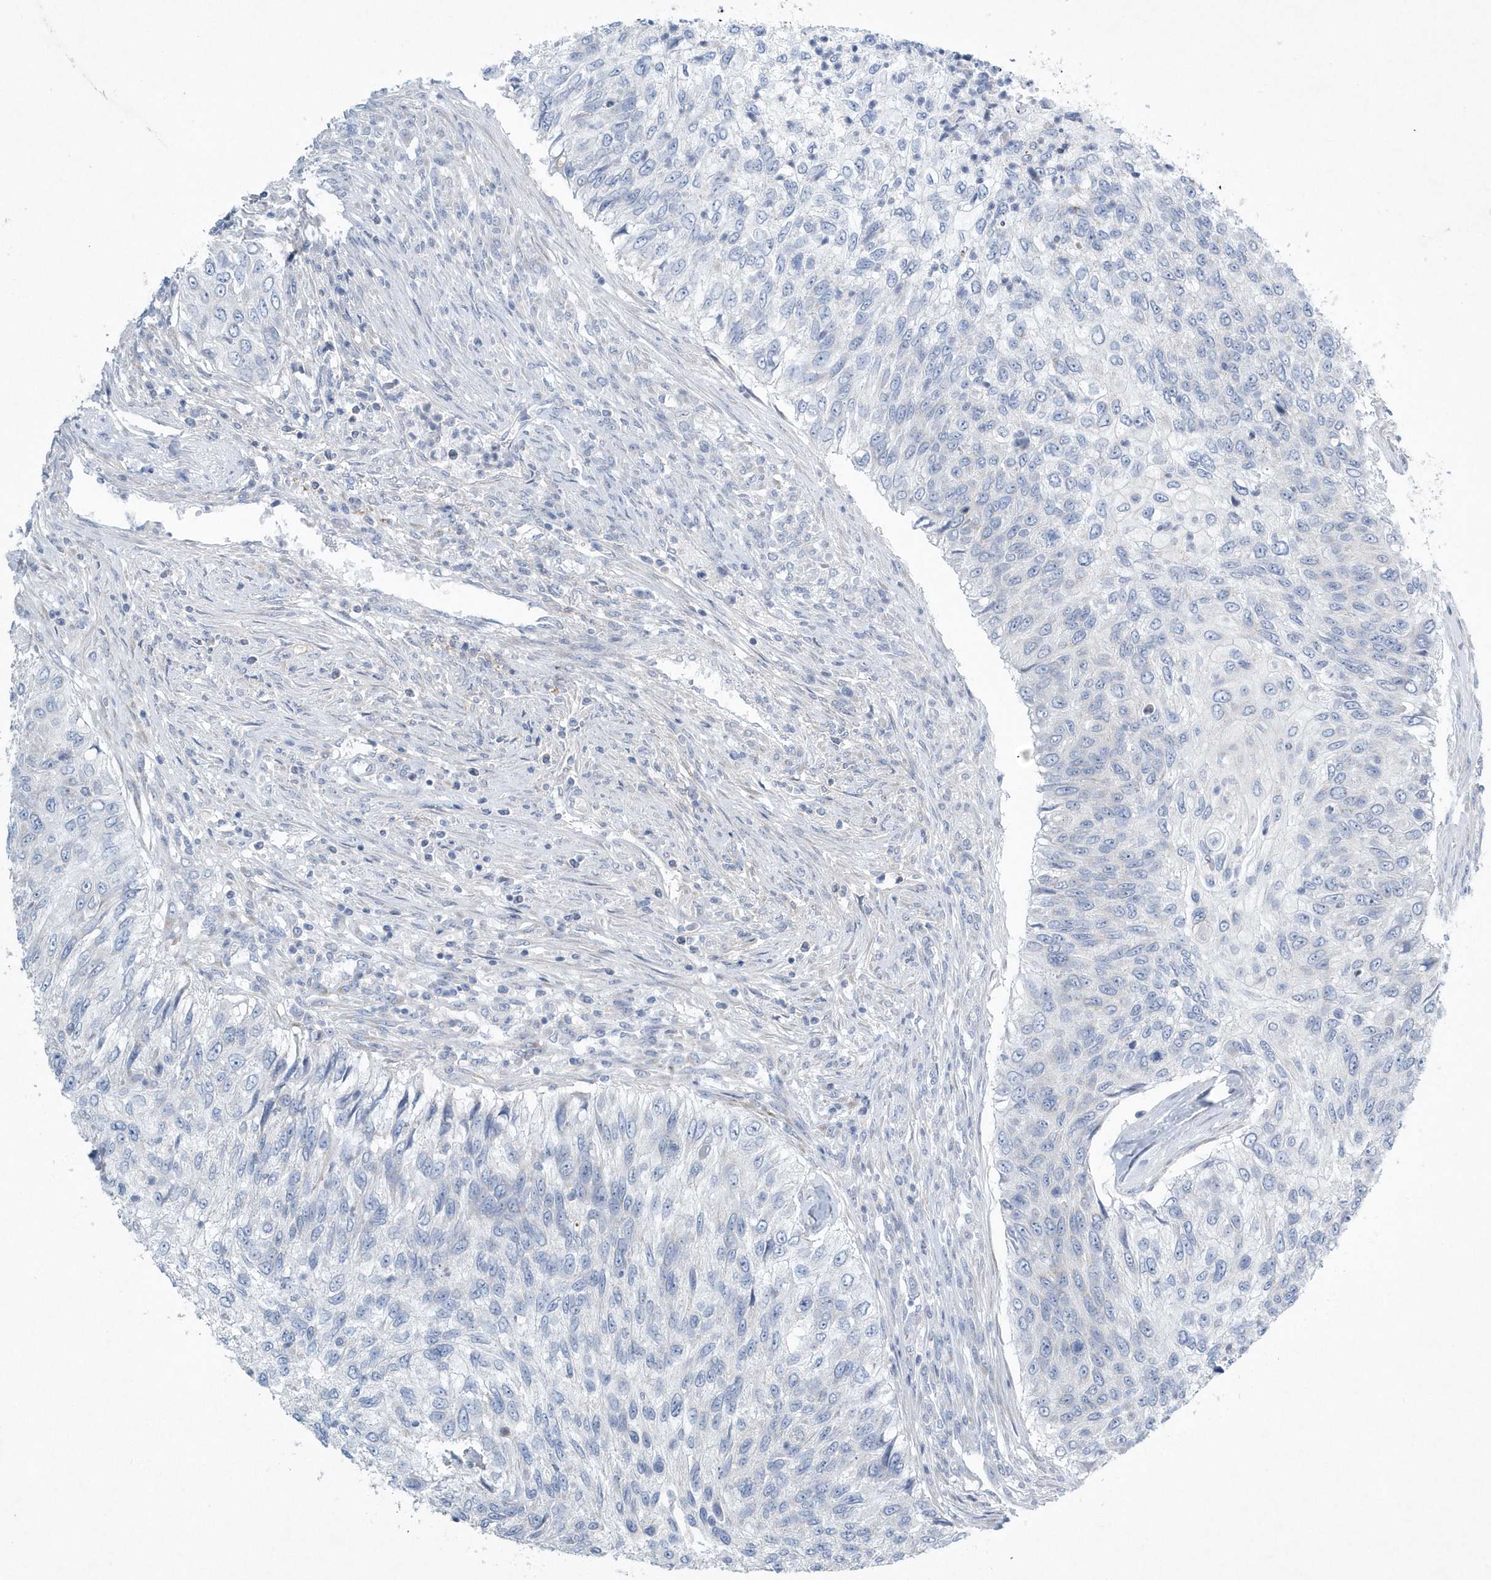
{"staining": {"intensity": "negative", "quantity": "none", "location": "none"}, "tissue": "urothelial cancer", "cell_type": "Tumor cells", "image_type": "cancer", "snomed": [{"axis": "morphology", "description": "Urothelial carcinoma, High grade"}, {"axis": "topography", "description": "Urinary bladder"}], "caption": "Immunohistochemistry image of neoplastic tissue: high-grade urothelial carcinoma stained with DAB (3,3'-diaminobenzidine) demonstrates no significant protein staining in tumor cells. (DAB (3,3'-diaminobenzidine) immunohistochemistry, high magnification).", "gene": "SPATA18", "patient": {"sex": "female", "age": 60}}